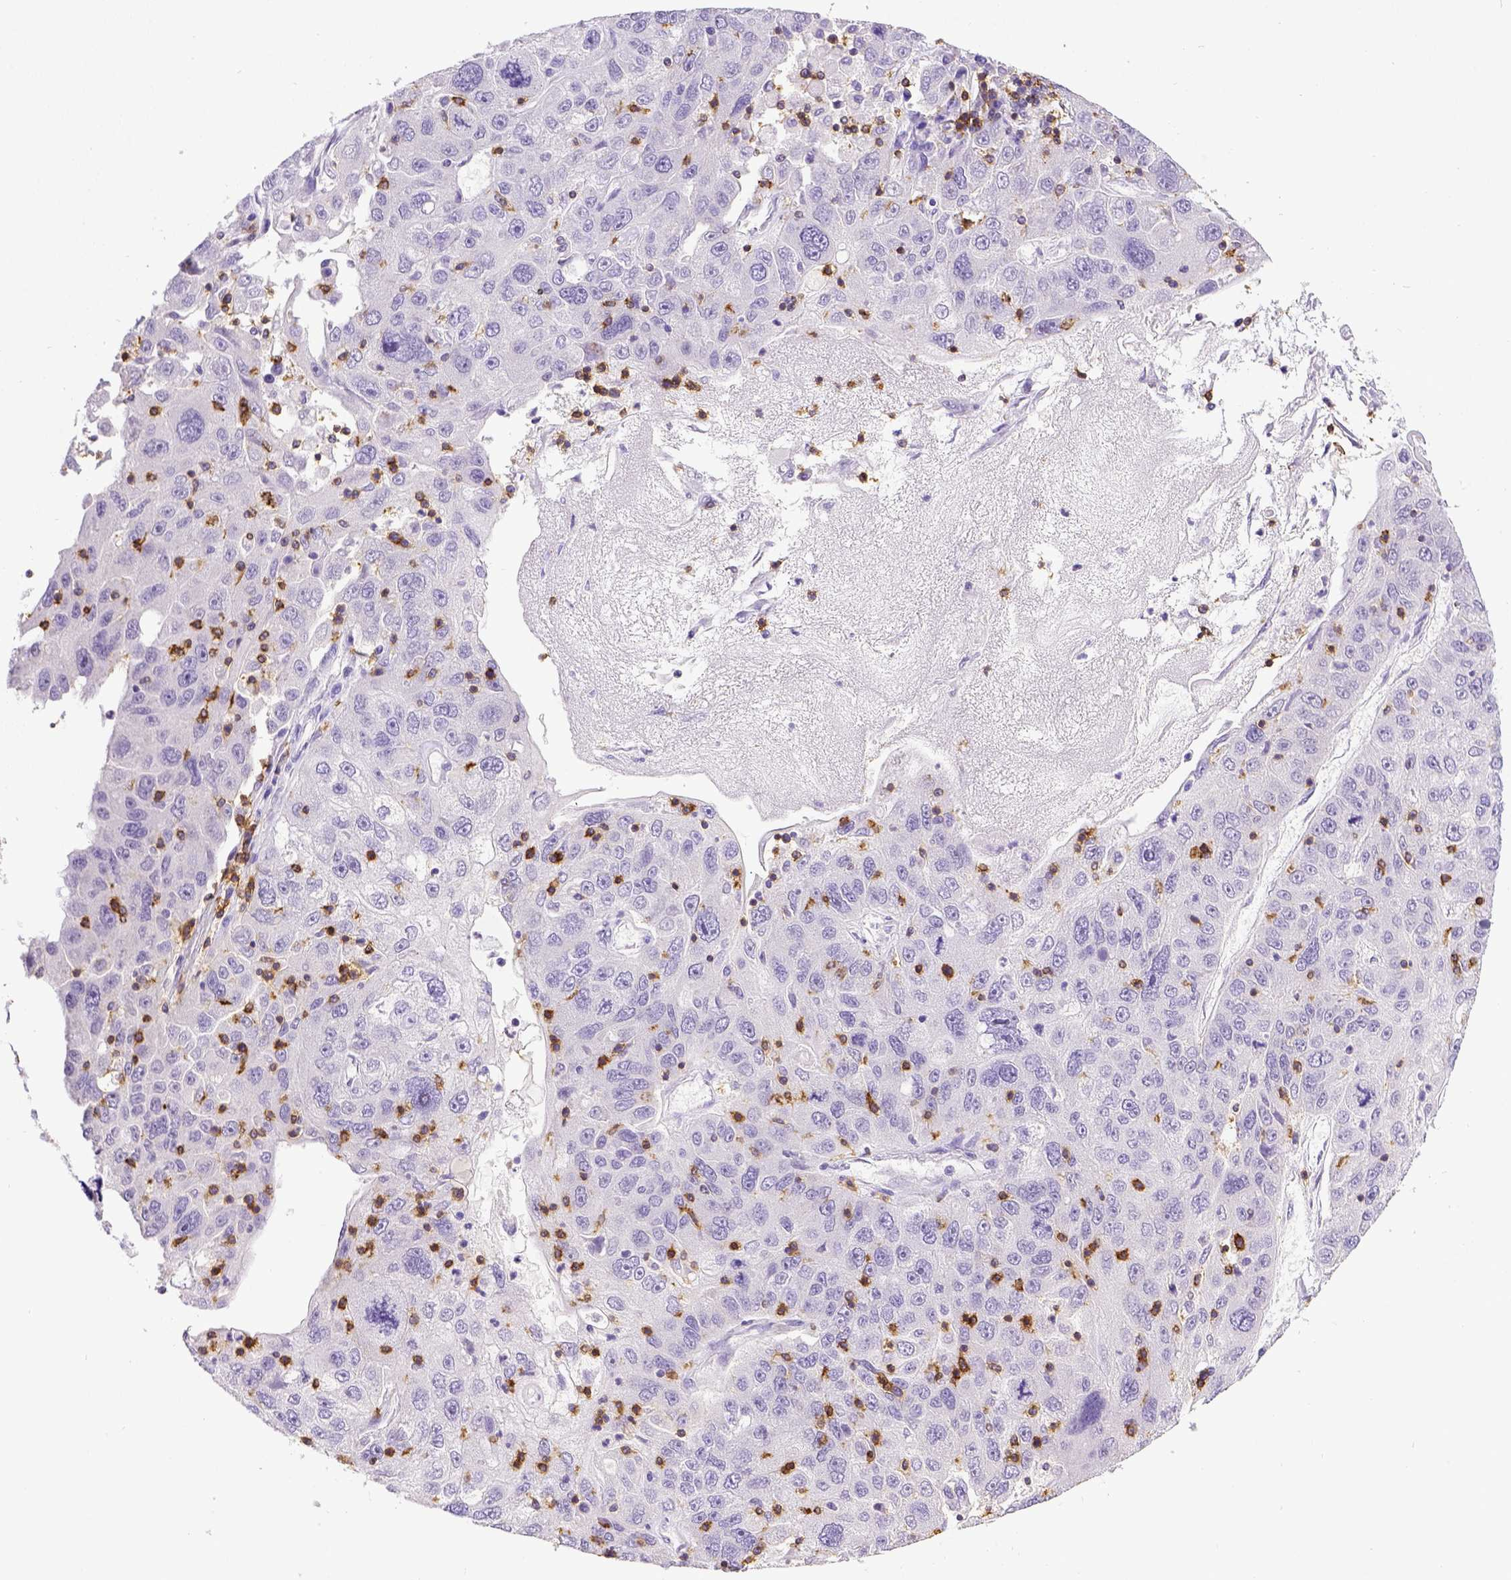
{"staining": {"intensity": "negative", "quantity": "none", "location": "none"}, "tissue": "stomach cancer", "cell_type": "Tumor cells", "image_type": "cancer", "snomed": [{"axis": "morphology", "description": "Adenocarcinoma, NOS"}, {"axis": "topography", "description": "Stomach"}], "caption": "This is an immunohistochemistry (IHC) photomicrograph of adenocarcinoma (stomach). There is no expression in tumor cells.", "gene": "CD3E", "patient": {"sex": "male", "age": 56}}